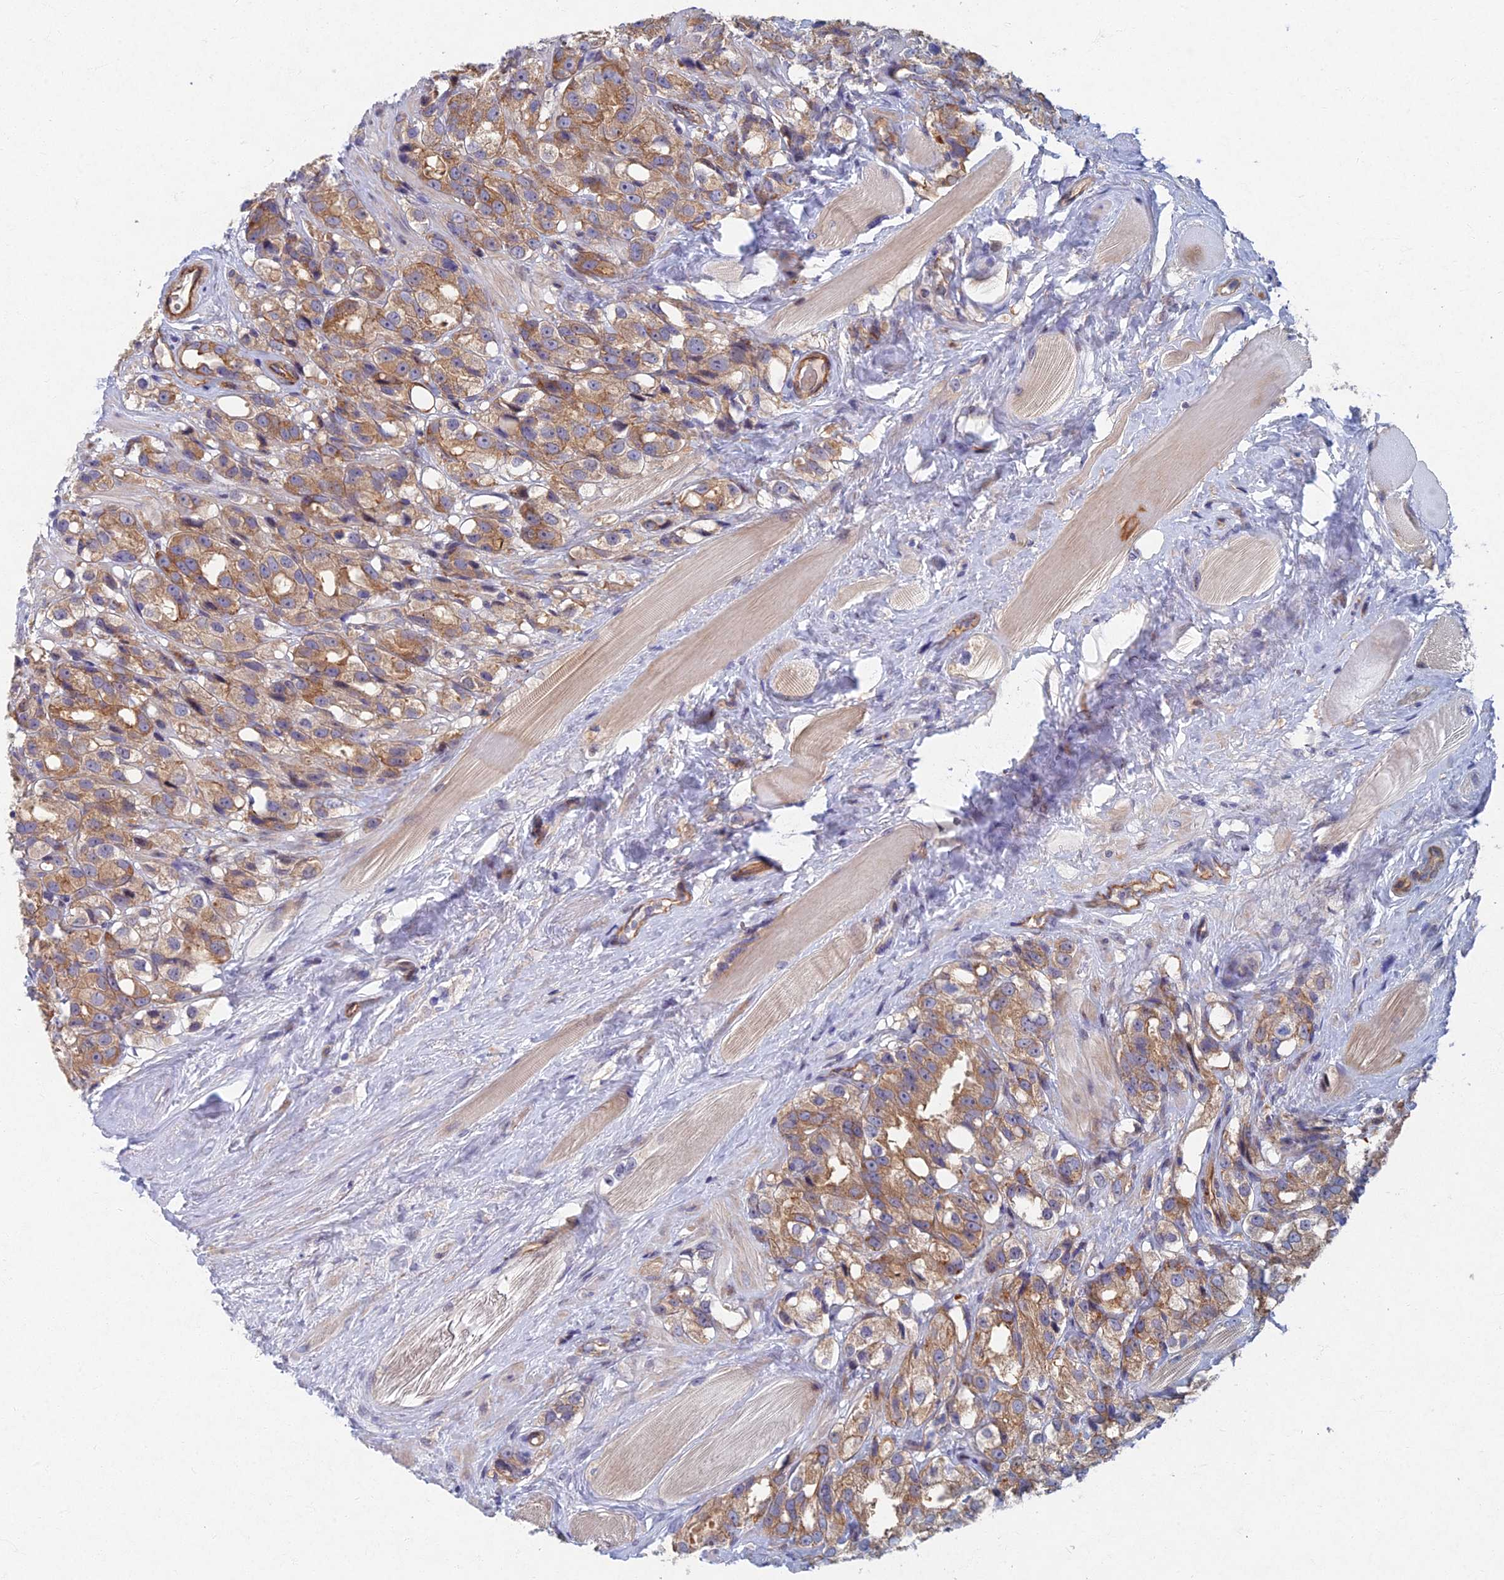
{"staining": {"intensity": "moderate", "quantity": ">75%", "location": "cytoplasmic/membranous"}, "tissue": "prostate cancer", "cell_type": "Tumor cells", "image_type": "cancer", "snomed": [{"axis": "morphology", "description": "Adenocarcinoma, NOS"}, {"axis": "topography", "description": "Prostate"}], "caption": "Prostate adenocarcinoma stained with a protein marker displays moderate staining in tumor cells.", "gene": "RHBDL2", "patient": {"sex": "male", "age": 79}}